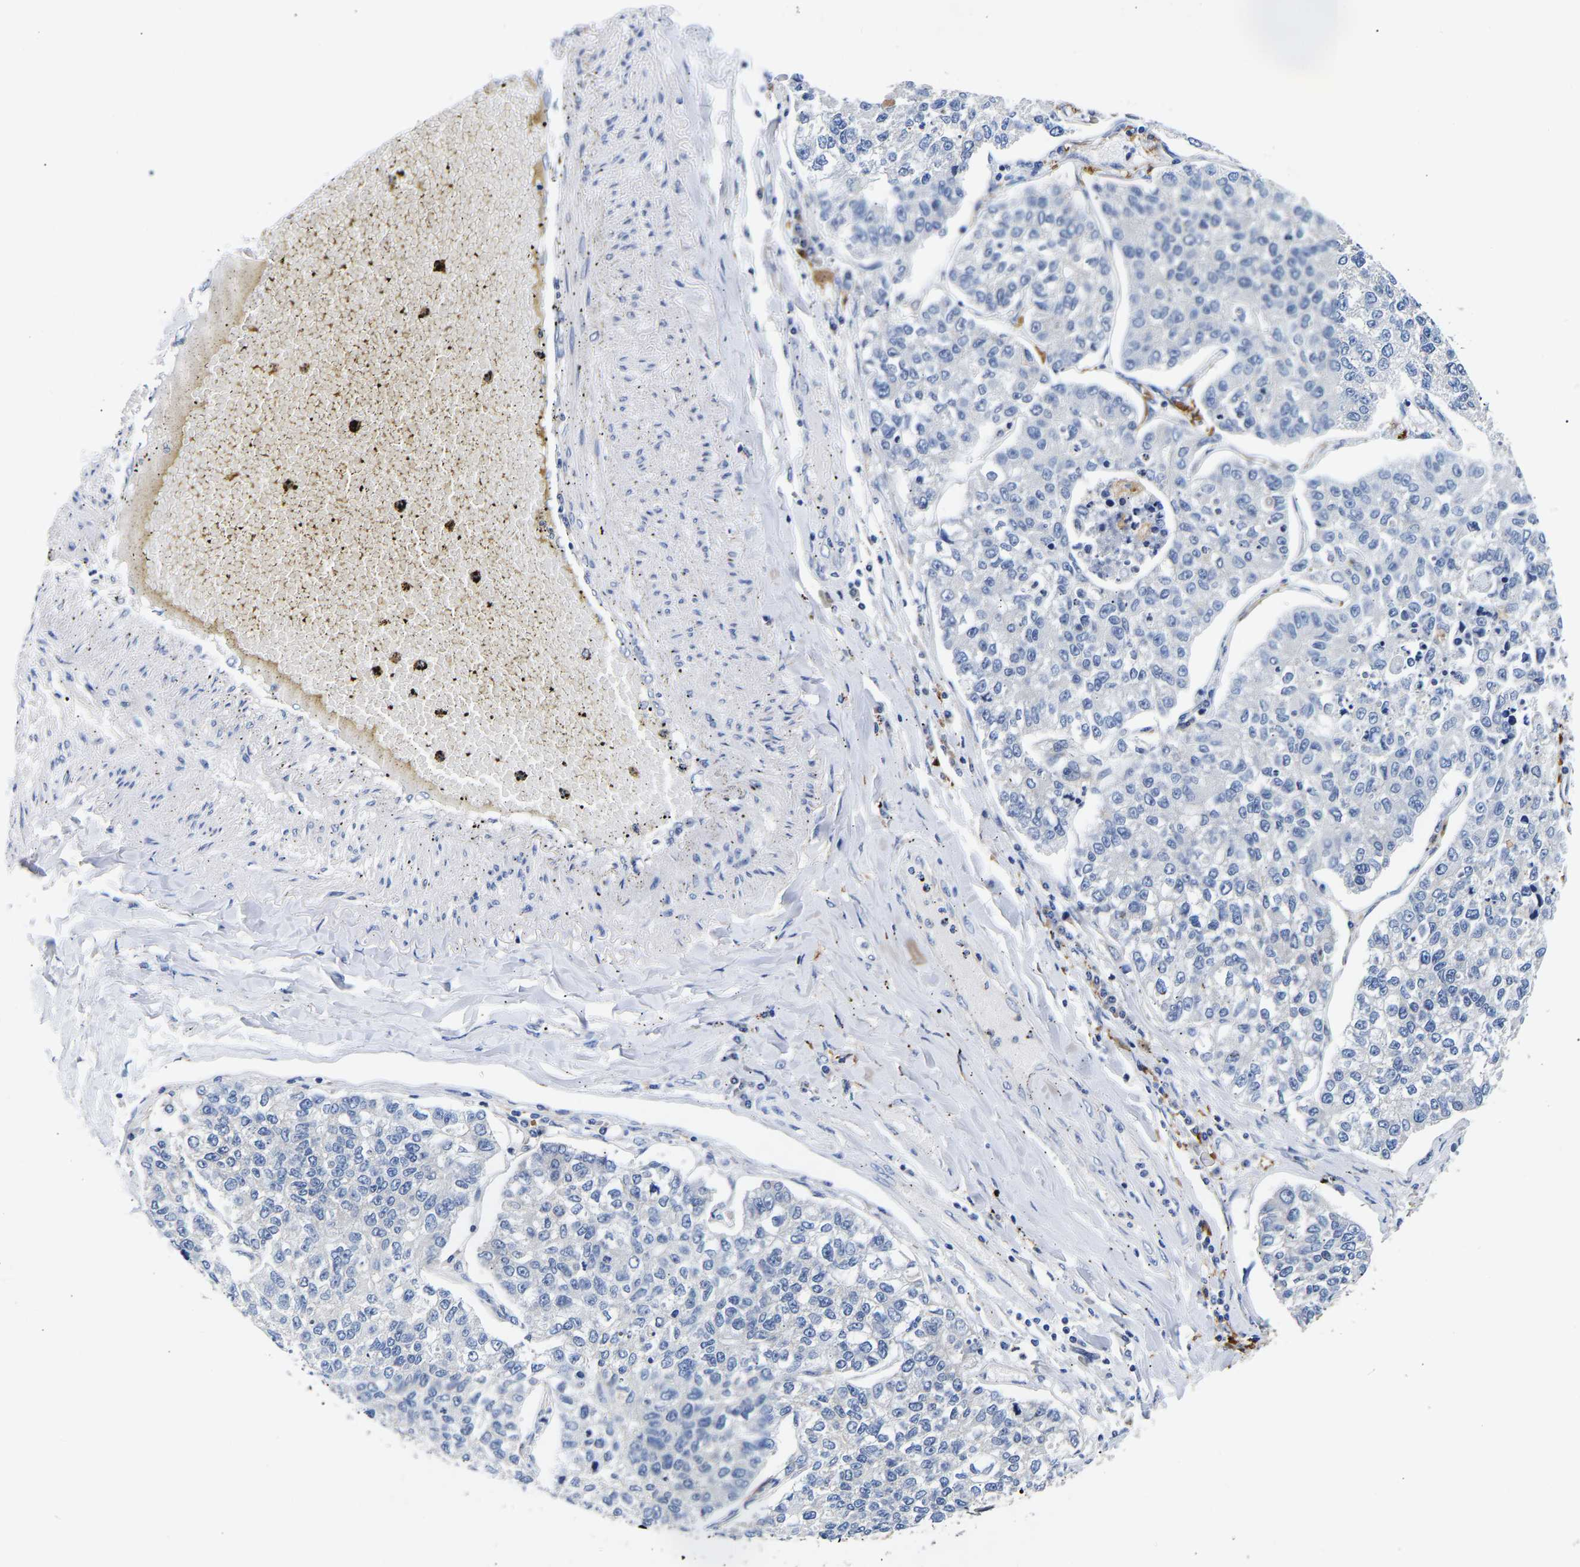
{"staining": {"intensity": "negative", "quantity": "none", "location": "none"}, "tissue": "lung cancer", "cell_type": "Tumor cells", "image_type": "cancer", "snomed": [{"axis": "morphology", "description": "Adenocarcinoma, NOS"}, {"axis": "topography", "description": "Lung"}], "caption": "Tumor cells show no significant positivity in lung cancer.", "gene": "CCDC6", "patient": {"sex": "male", "age": 49}}